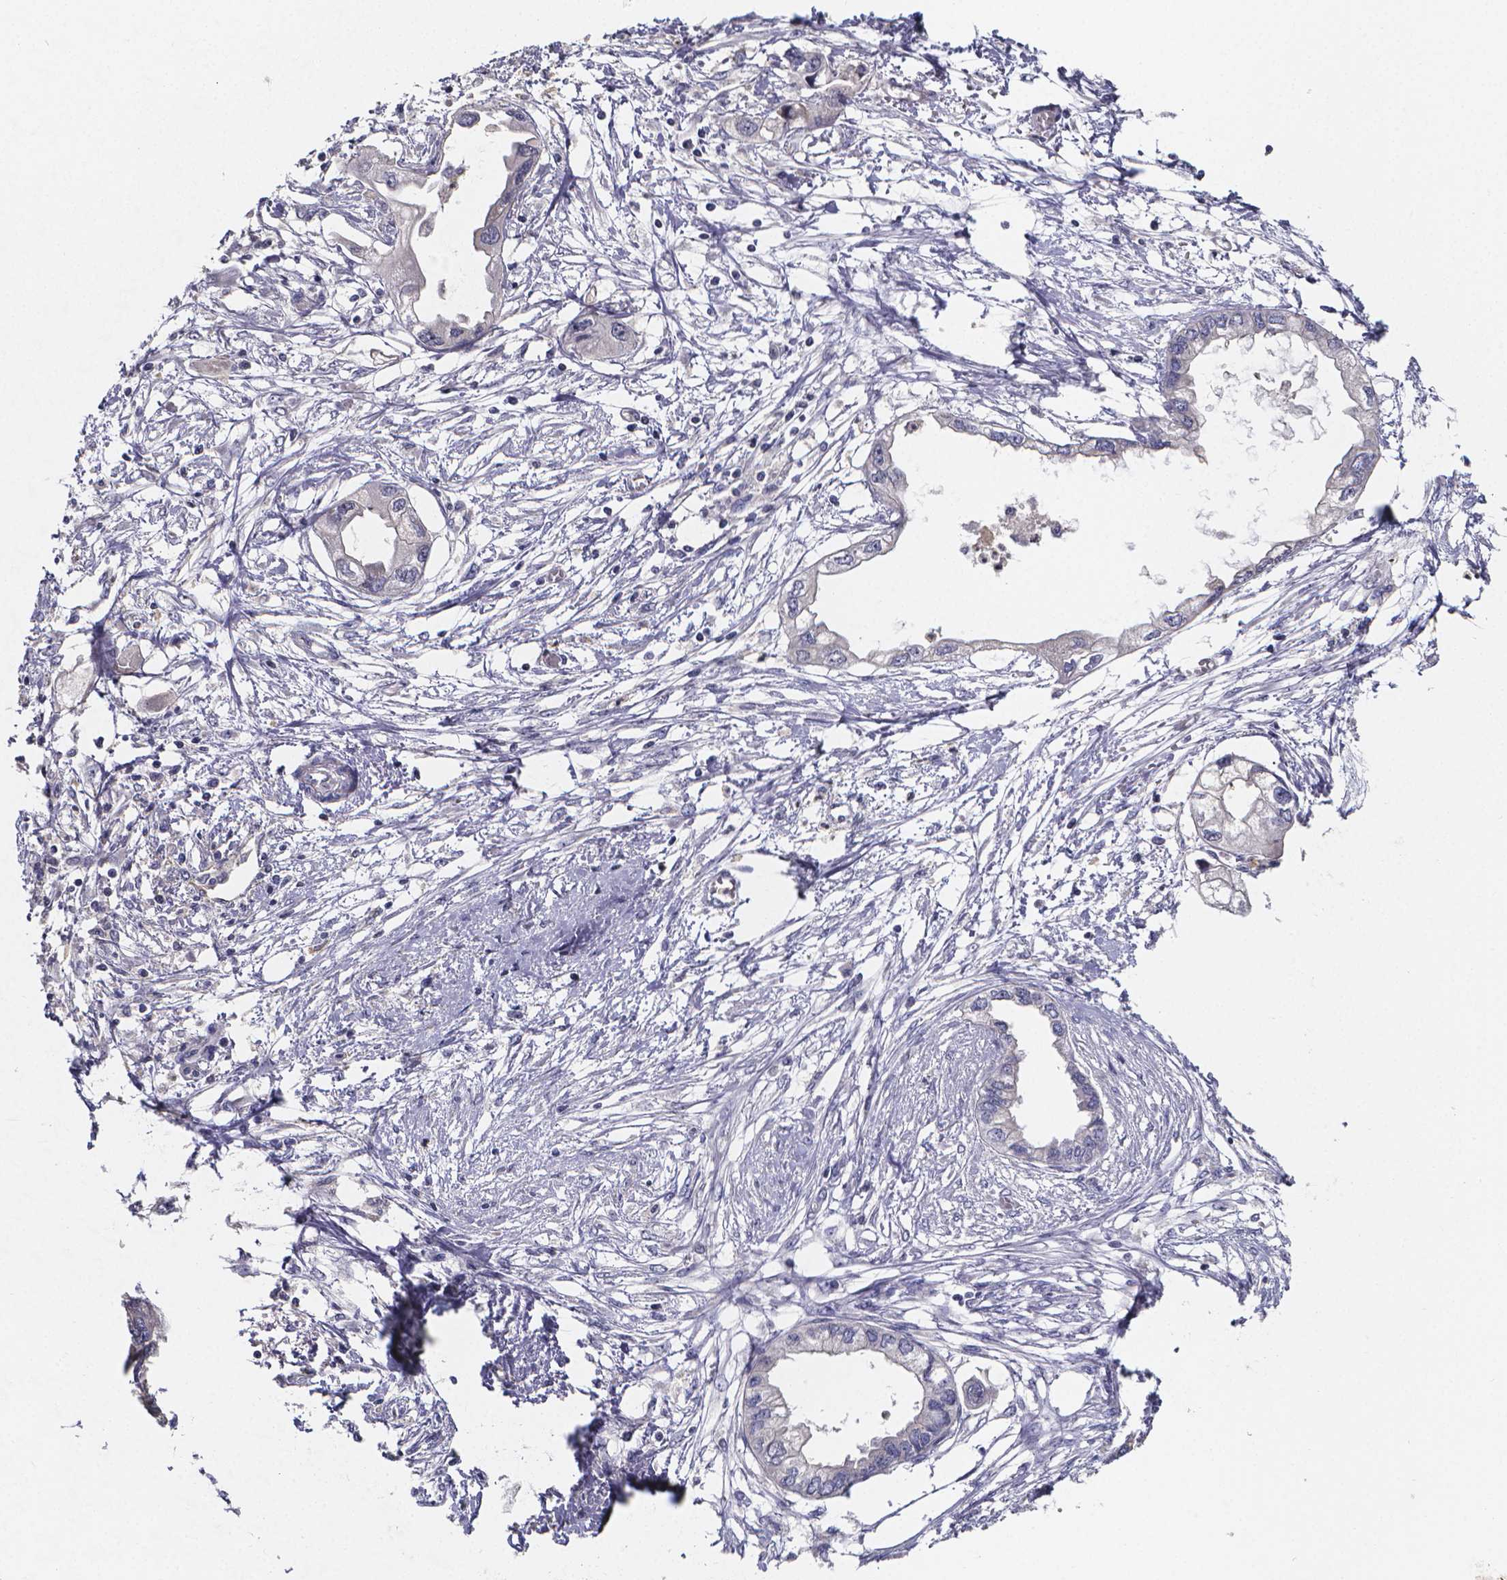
{"staining": {"intensity": "negative", "quantity": "none", "location": "none"}, "tissue": "endometrial cancer", "cell_type": "Tumor cells", "image_type": "cancer", "snomed": [{"axis": "morphology", "description": "Adenocarcinoma, NOS"}, {"axis": "morphology", "description": "Adenocarcinoma, metastatic, NOS"}, {"axis": "topography", "description": "Adipose tissue"}, {"axis": "topography", "description": "Endometrium"}], "caption": "The histopathology image demonstrates no staining of tumor cells in endometrial metastatic adenocarcinoma.", "gene": "PAH", "patient": {"sex": "female", "age": 67}}